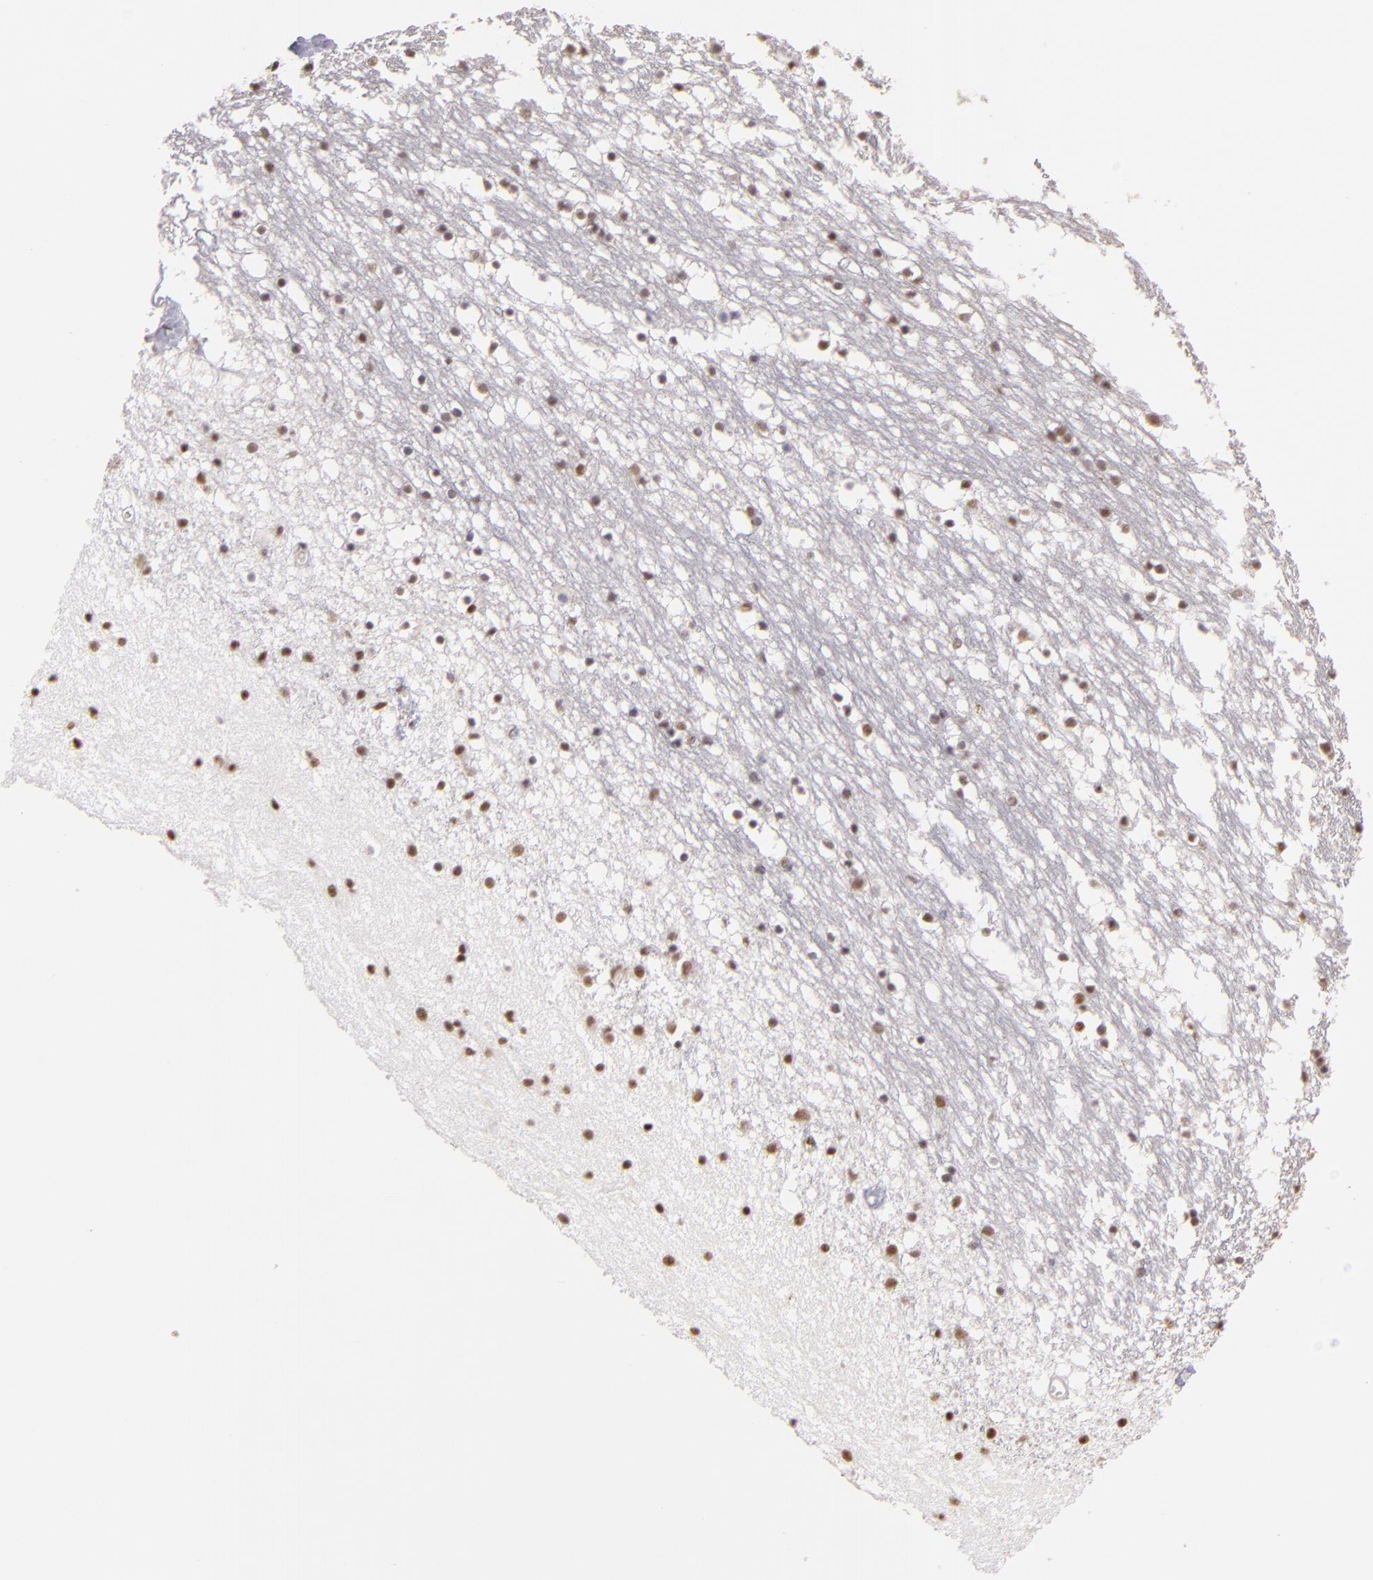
{"staining": {"intensity": "weak", "quantity": "25%-75%", "location": "nuclear"}, "tissue": "caudate", "cell_type": "Glial cells", "image_type": "normal", "snomed": [{"axis": "morphology", "description": "Normal tissue, NOS"}, {"axis": "topography", "description": "Lateral ventricle wall"}], "caption": "Immunohistochemical staining of benign caudate demonstrates 25%-75% levels of weak nuclear protein expression in approximately 25%-75% of glial cells.", "gene": "INTS6", "patient": {"sex": "male", "age": 45}}